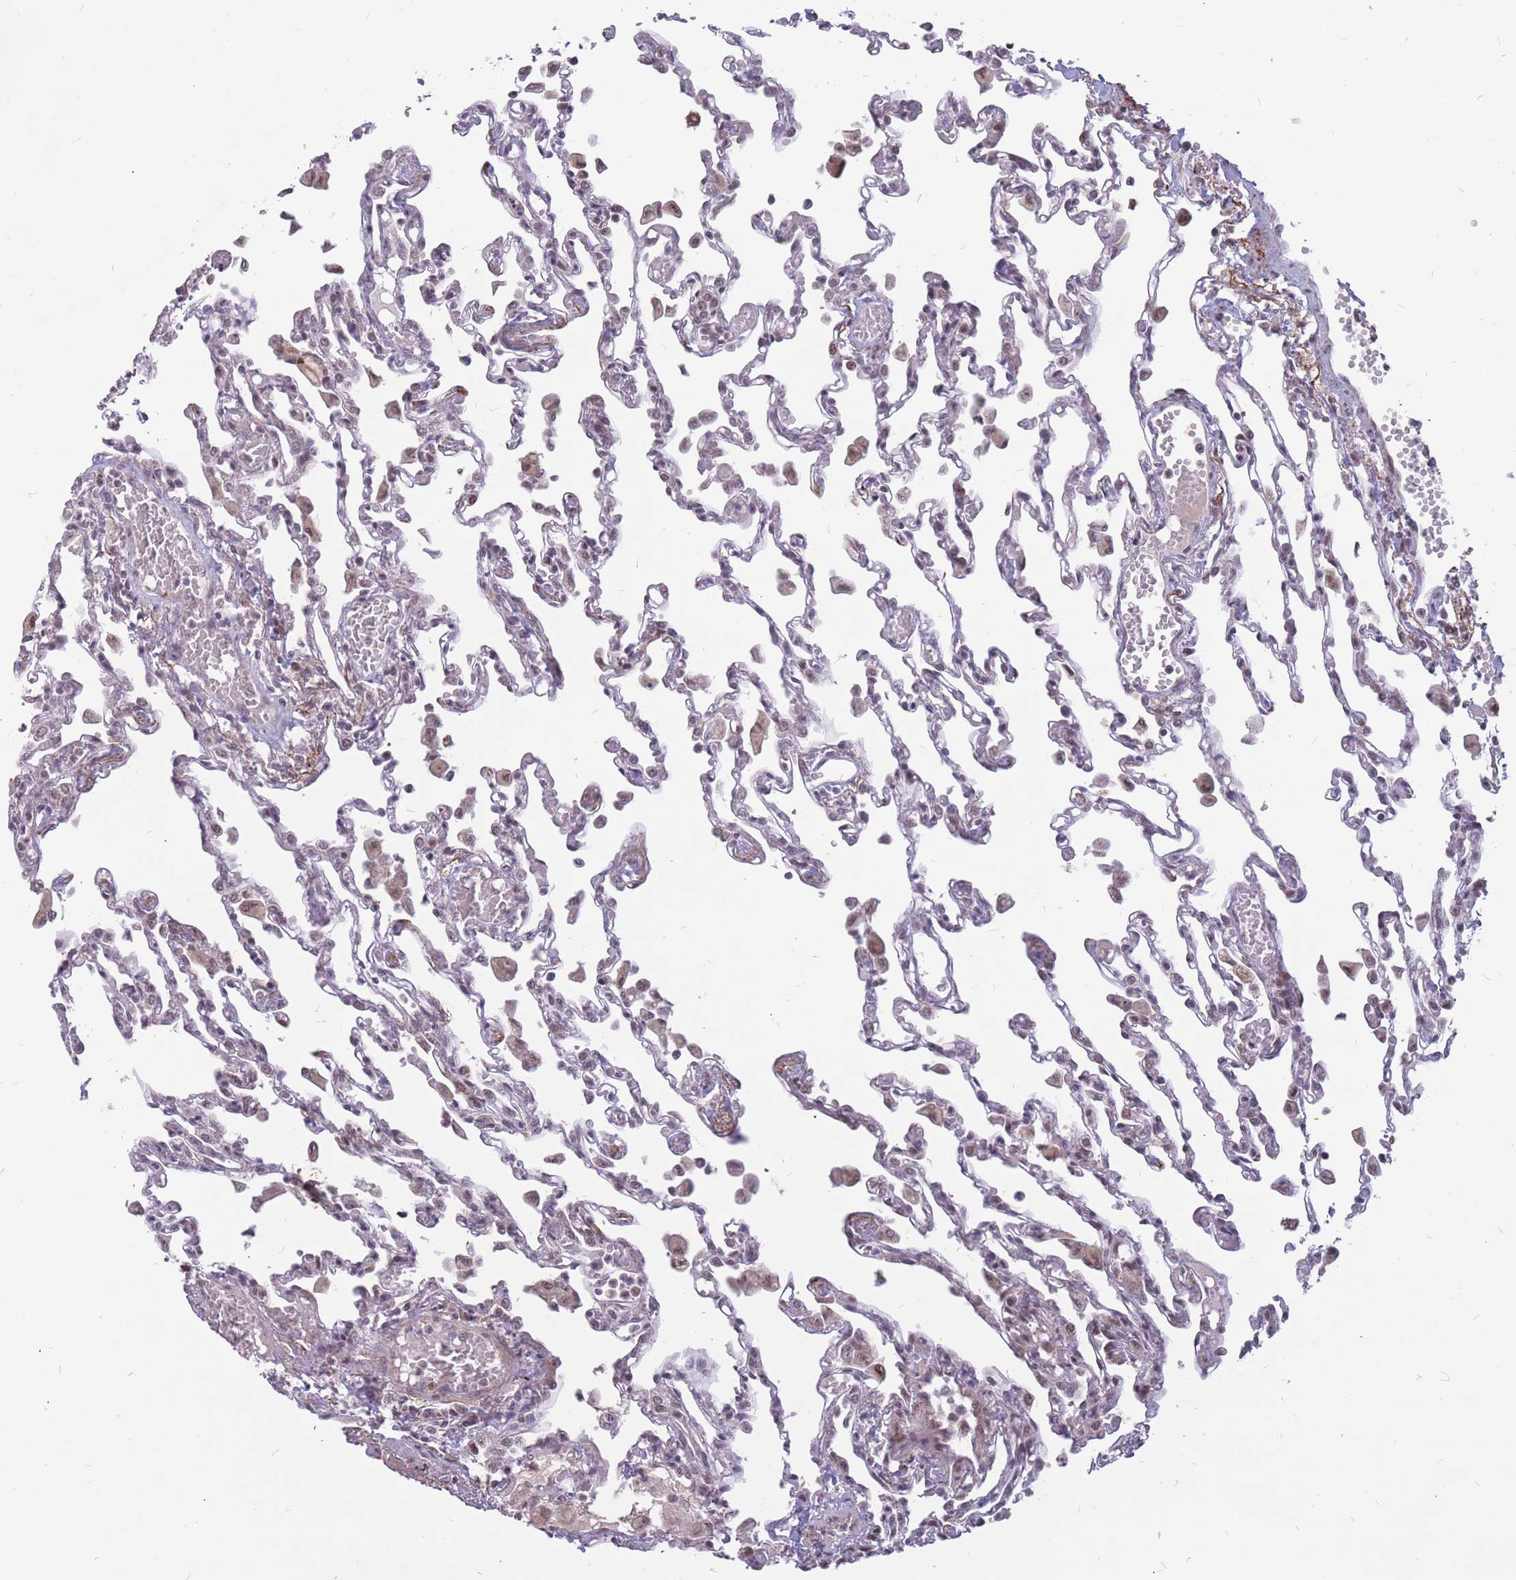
{"staining": {"intensity": "negative", "quantity": "none", "location": "none"}, "tissue": "lung", "cell_type": "Alveolar cells", "image_type": "normal", "snomed": [{"axis": "morphology", "description": "Normal tissue, NOS"}, {"axis": "topography", "description": "Bronchus"}, {"axis": "topography", "description": "Lung"}], "caption": "Immunohistochemical staining of unremarkable human lung demonstrates no significant expression in alveolar cells. (Immunohistochemistry (ihc), brightfield microscopy, high magnification).", "gene": "ADD2", "patient": {"sex": "female", "age": 49}}